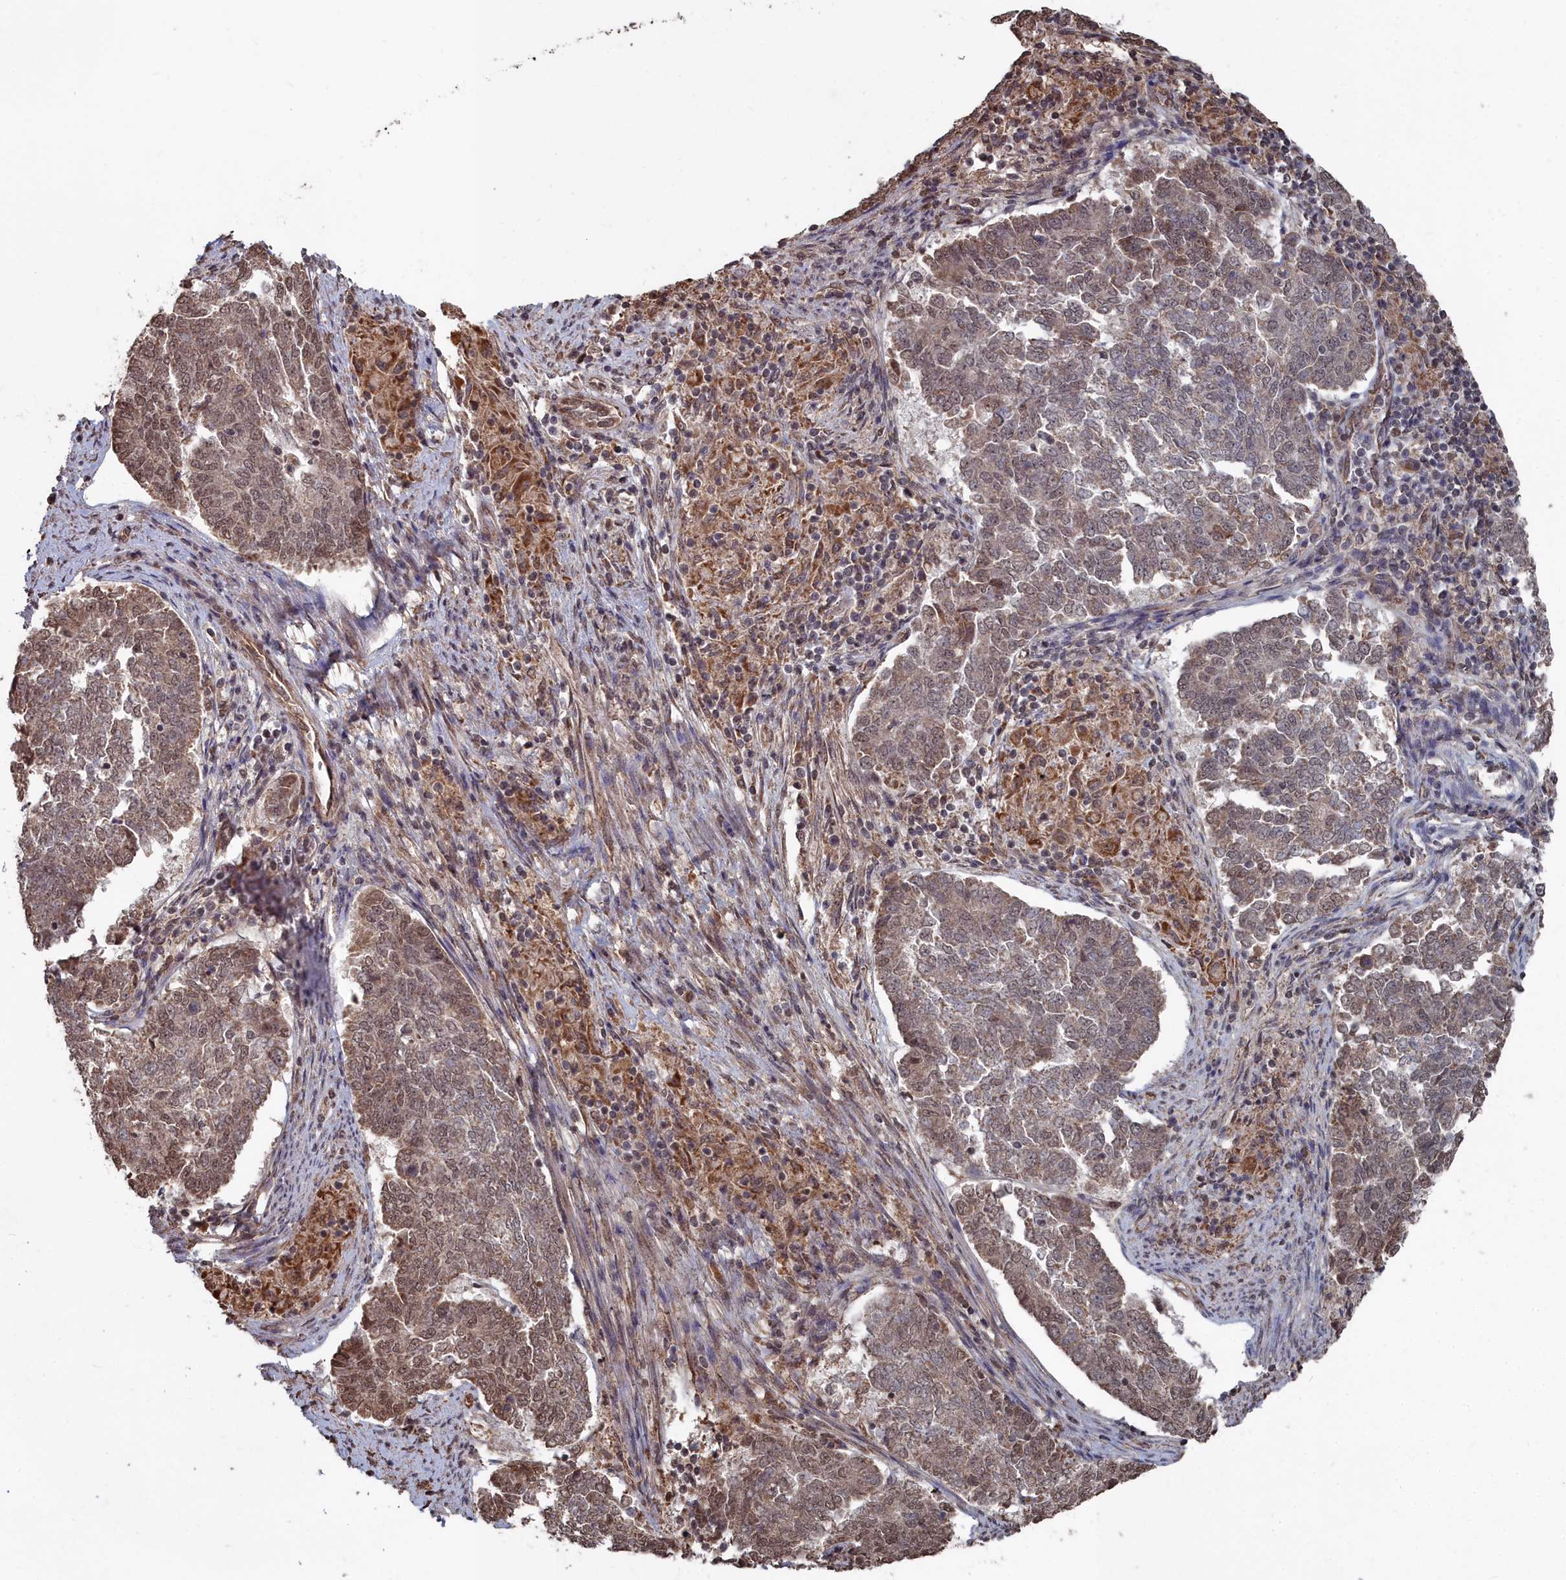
{"staining": {"intensity": "moderate", "quantity": ">75%", "location": "cytoplasmic/membranous,nuclear"}, "tissue": "endometrial cancer", "cell_type": "Tumor cells", "image_type": "cancer", "snomed": [{"axis": "morphology", "description": "Adenocarcinoma, NOS"}, {"axis": "topography", "description": "Endometrium"}], "caption": "Endometrial cancer stained for a protein exhibits moderate cytoplasmic/membranous and nuclear positivity in tumor cells.", "gene": "CCNP", "patient": {"sex": "female", "age": 80}}